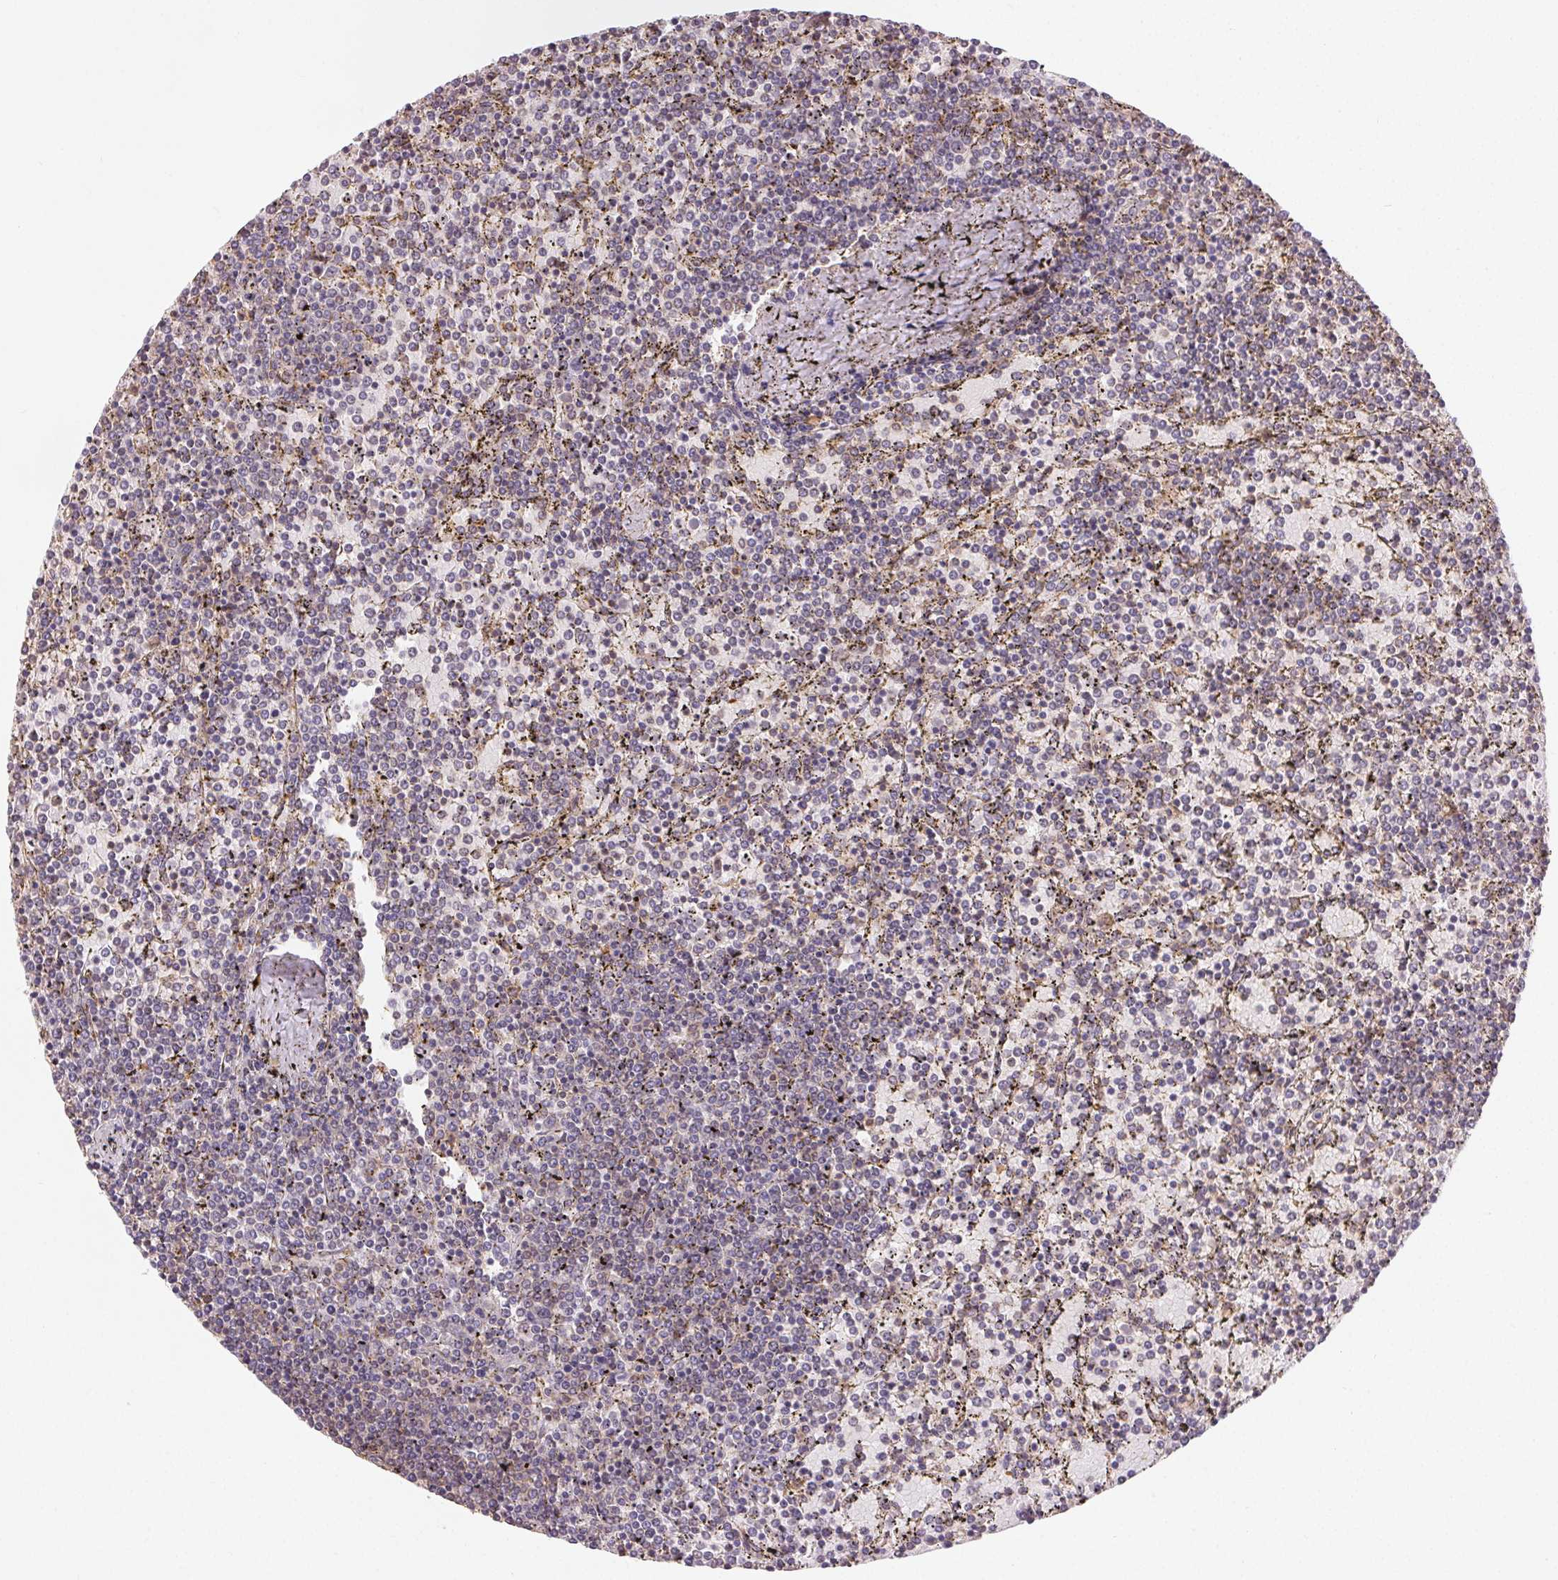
{"staining": {"intensity": "negative", "quantity": "none", "location": "none"}, "tissue": "lymphoma", "cell_type": "Tumor cells", "image_type": "cancer", "snomed": [{"axis": "morphology", "description": "Malignant lymphoma, non-Hodgkin's type, Low grade"}, {"axis": "topography", "description": "Spleen"}], "caption": "This is an immunohistochemistry (IHC) micrograph of low-grade malignant lymphoma, non-Hodgkin's type. There is no staining in tumor cells.", "gene": "MAPKAPK2", "patient": {"sex": "female", "age": 77}}